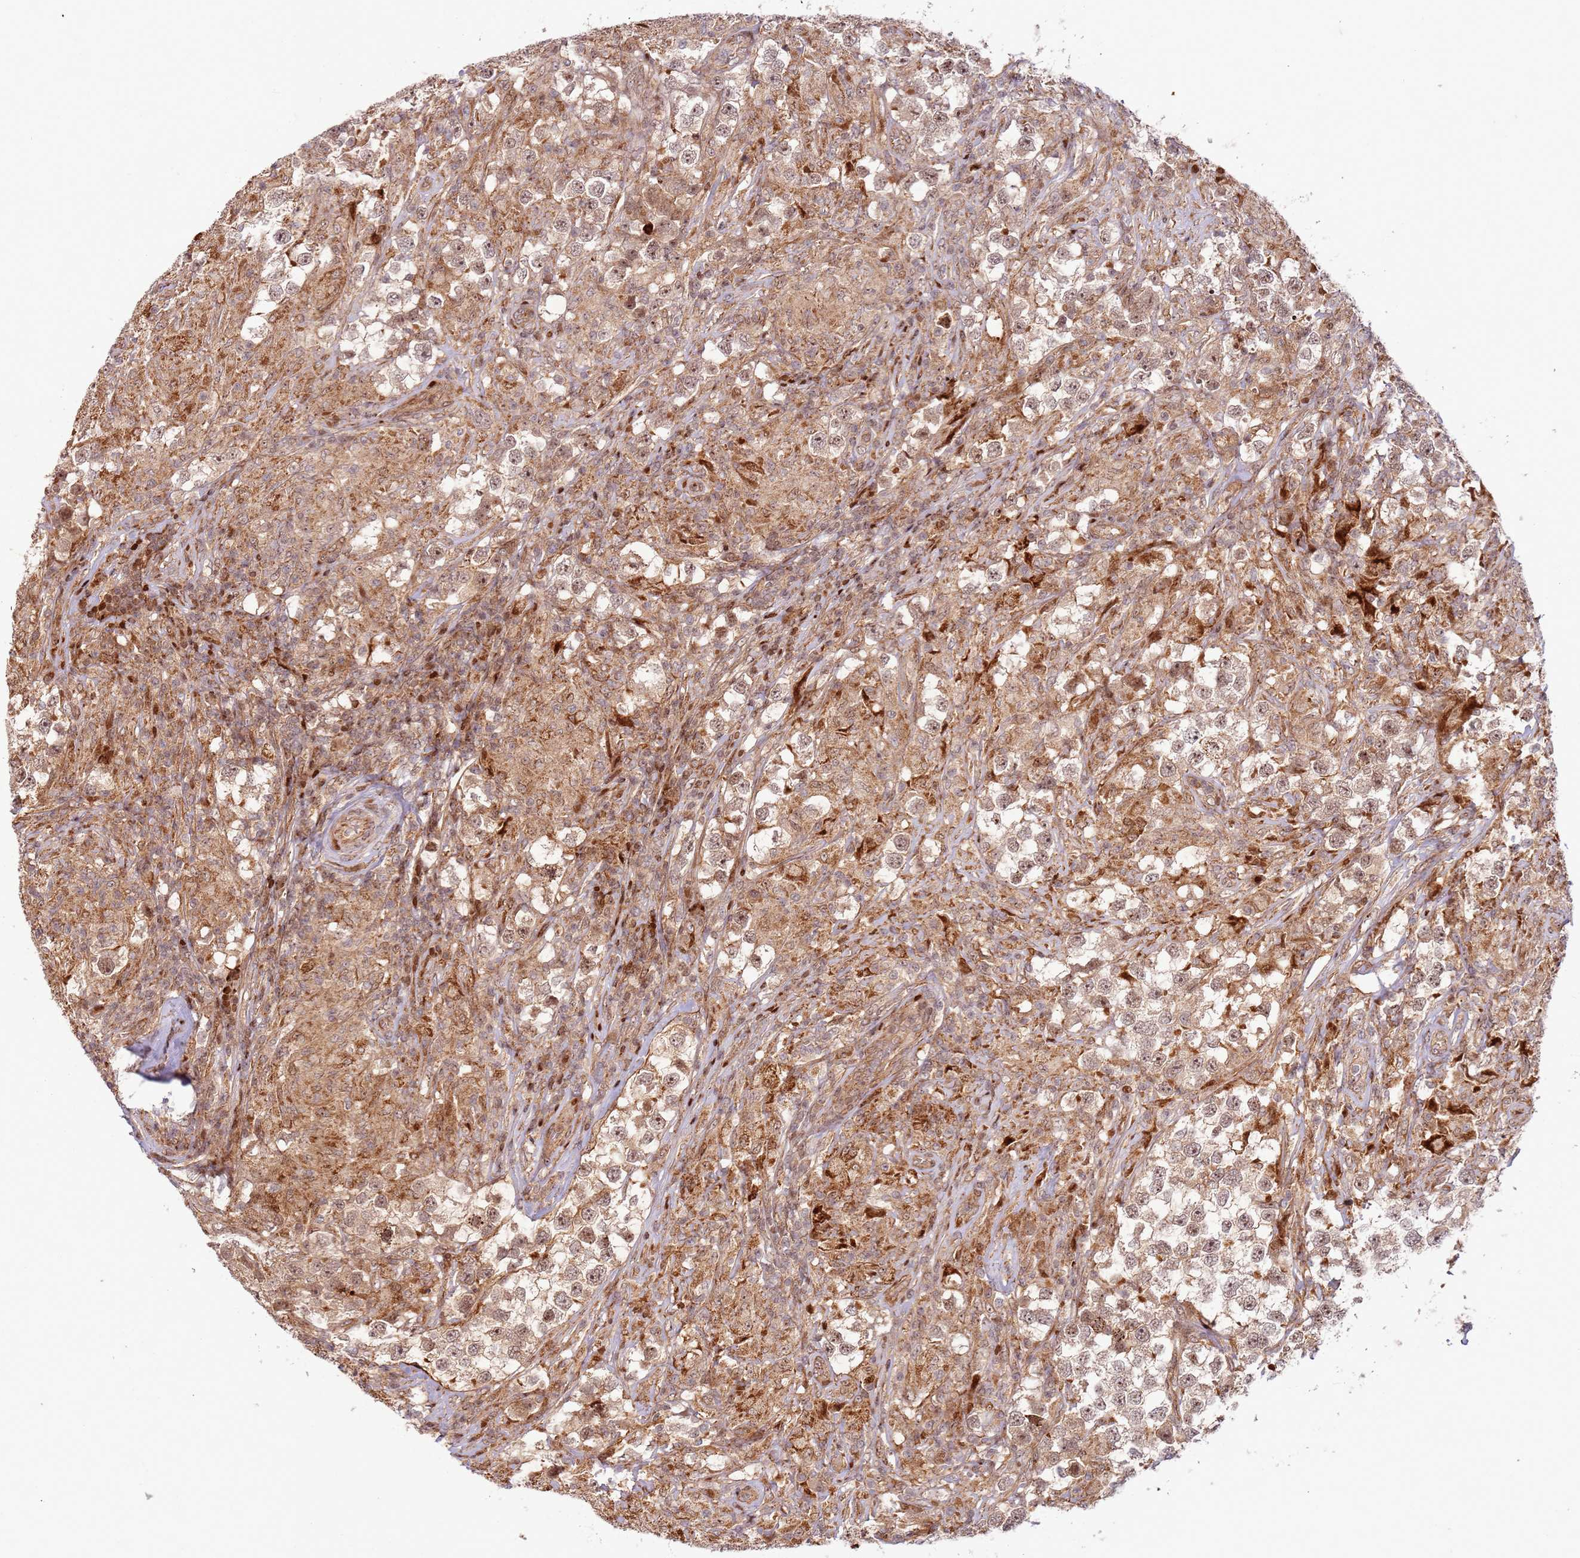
{"staining": {"intensity": "weak", "quantity": ">75%", "location": "cytoplasmic/membranous,nuclear"}, "tissue": "testis cancer", "cell_type": "Tumor cells", "image_type": "cancer", "snomed": [{"axis": "morphology", "description": "Seminoma, NOS"}, {"axis": "topography", "description": "Testis"}], "caption": "Human testis cancer (seminoma) stained for a protein (brown) displays weak cytoplasmic/membranous and nuclear positive expression in about >75% of tumor cells.", "gene": "TMEM233", "patient": {"sex": "male", "age": 46}}